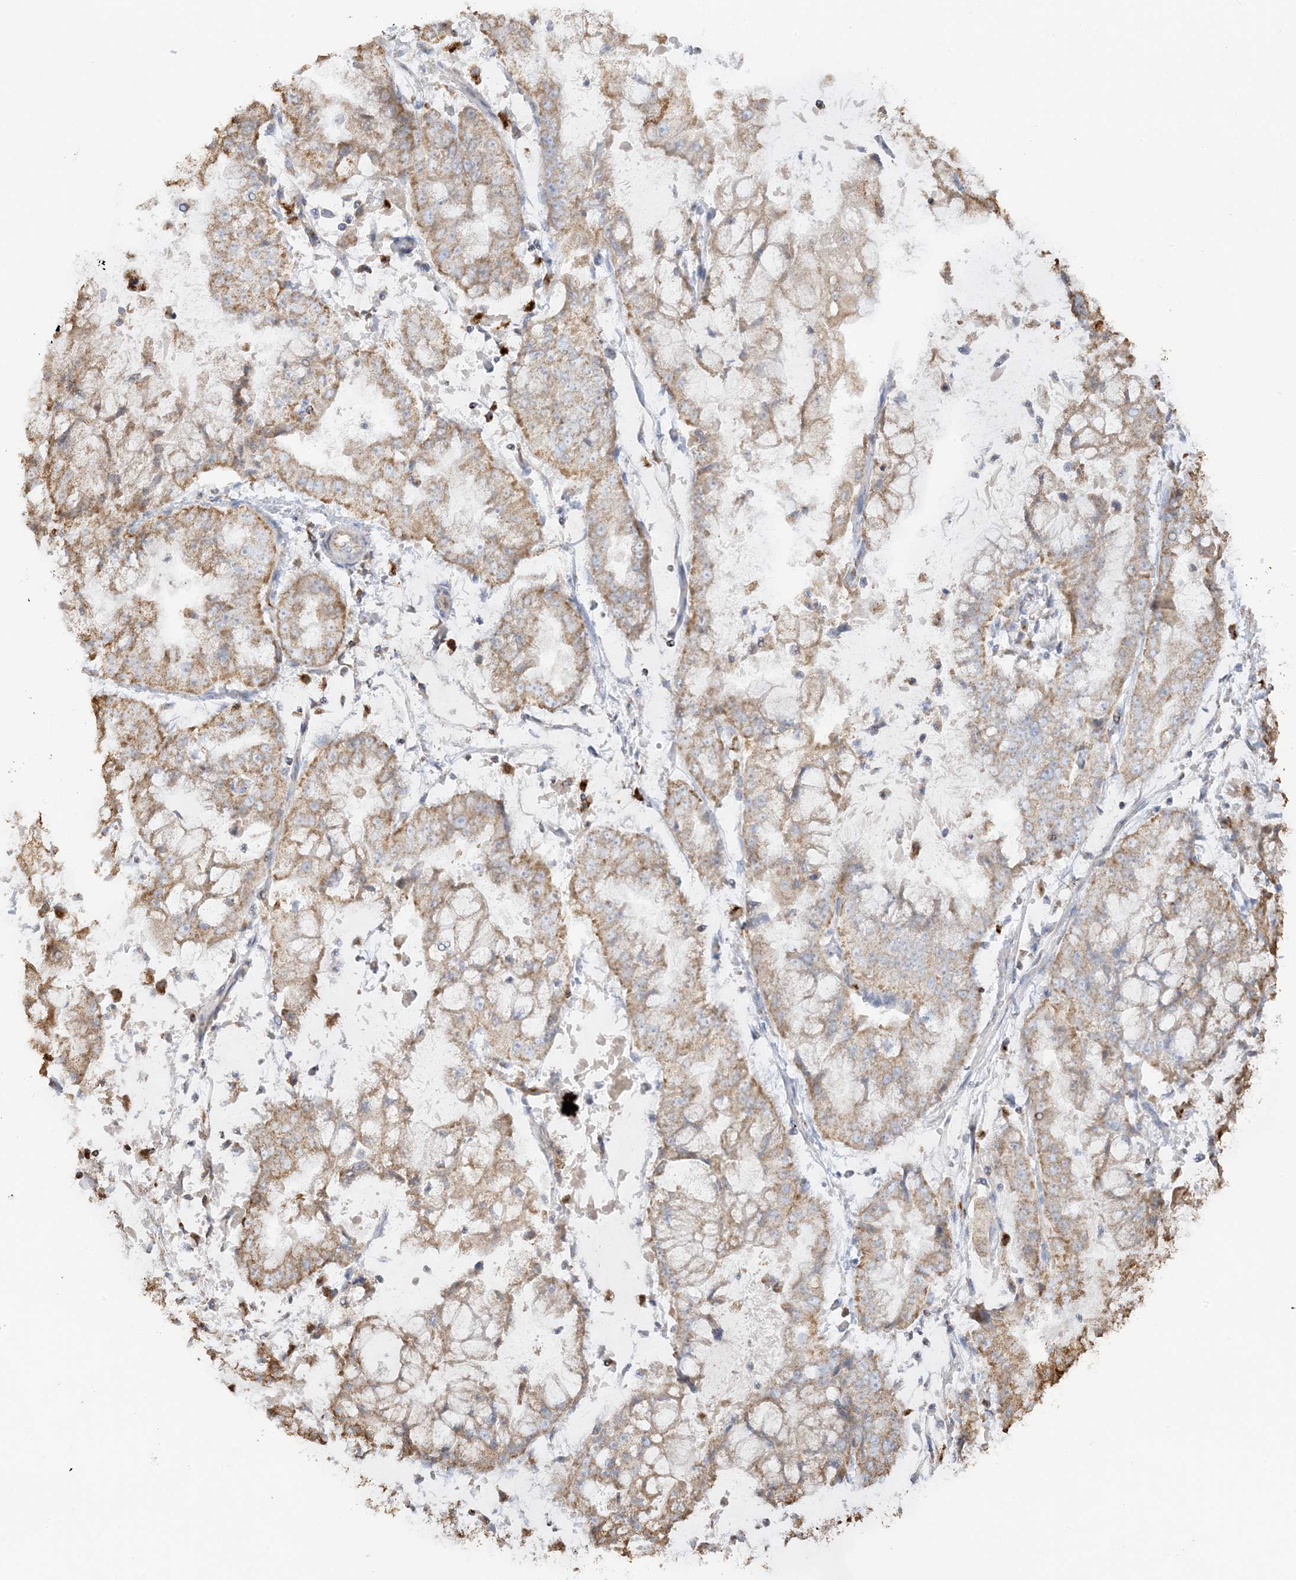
{"staining": {"intensity": "weak", "quantity": ">75%", "location": "cytoplasmic/membranous"}, "tissue": "stomach cancer", "cell_type": "Tumor cells", "image_type": "cancer", "snomed": [{"axis": "morphology", "description": "Adenocarcinoma, NOS"}, {"axis": "topography", "description": "Stomach"}], "caption": "DAB (3,3'-diaminobenzidine) immunohistochemical staining of human stomach adenocarcinoma reveals weak cytoplasmic/membranous protein positivity in approximately >75% of tumor cells. (brown staining indicates protein expression, while blue staining denotes nuclei).", "gene": "AGA", "patient": {"sex": "male", "age": 76}}